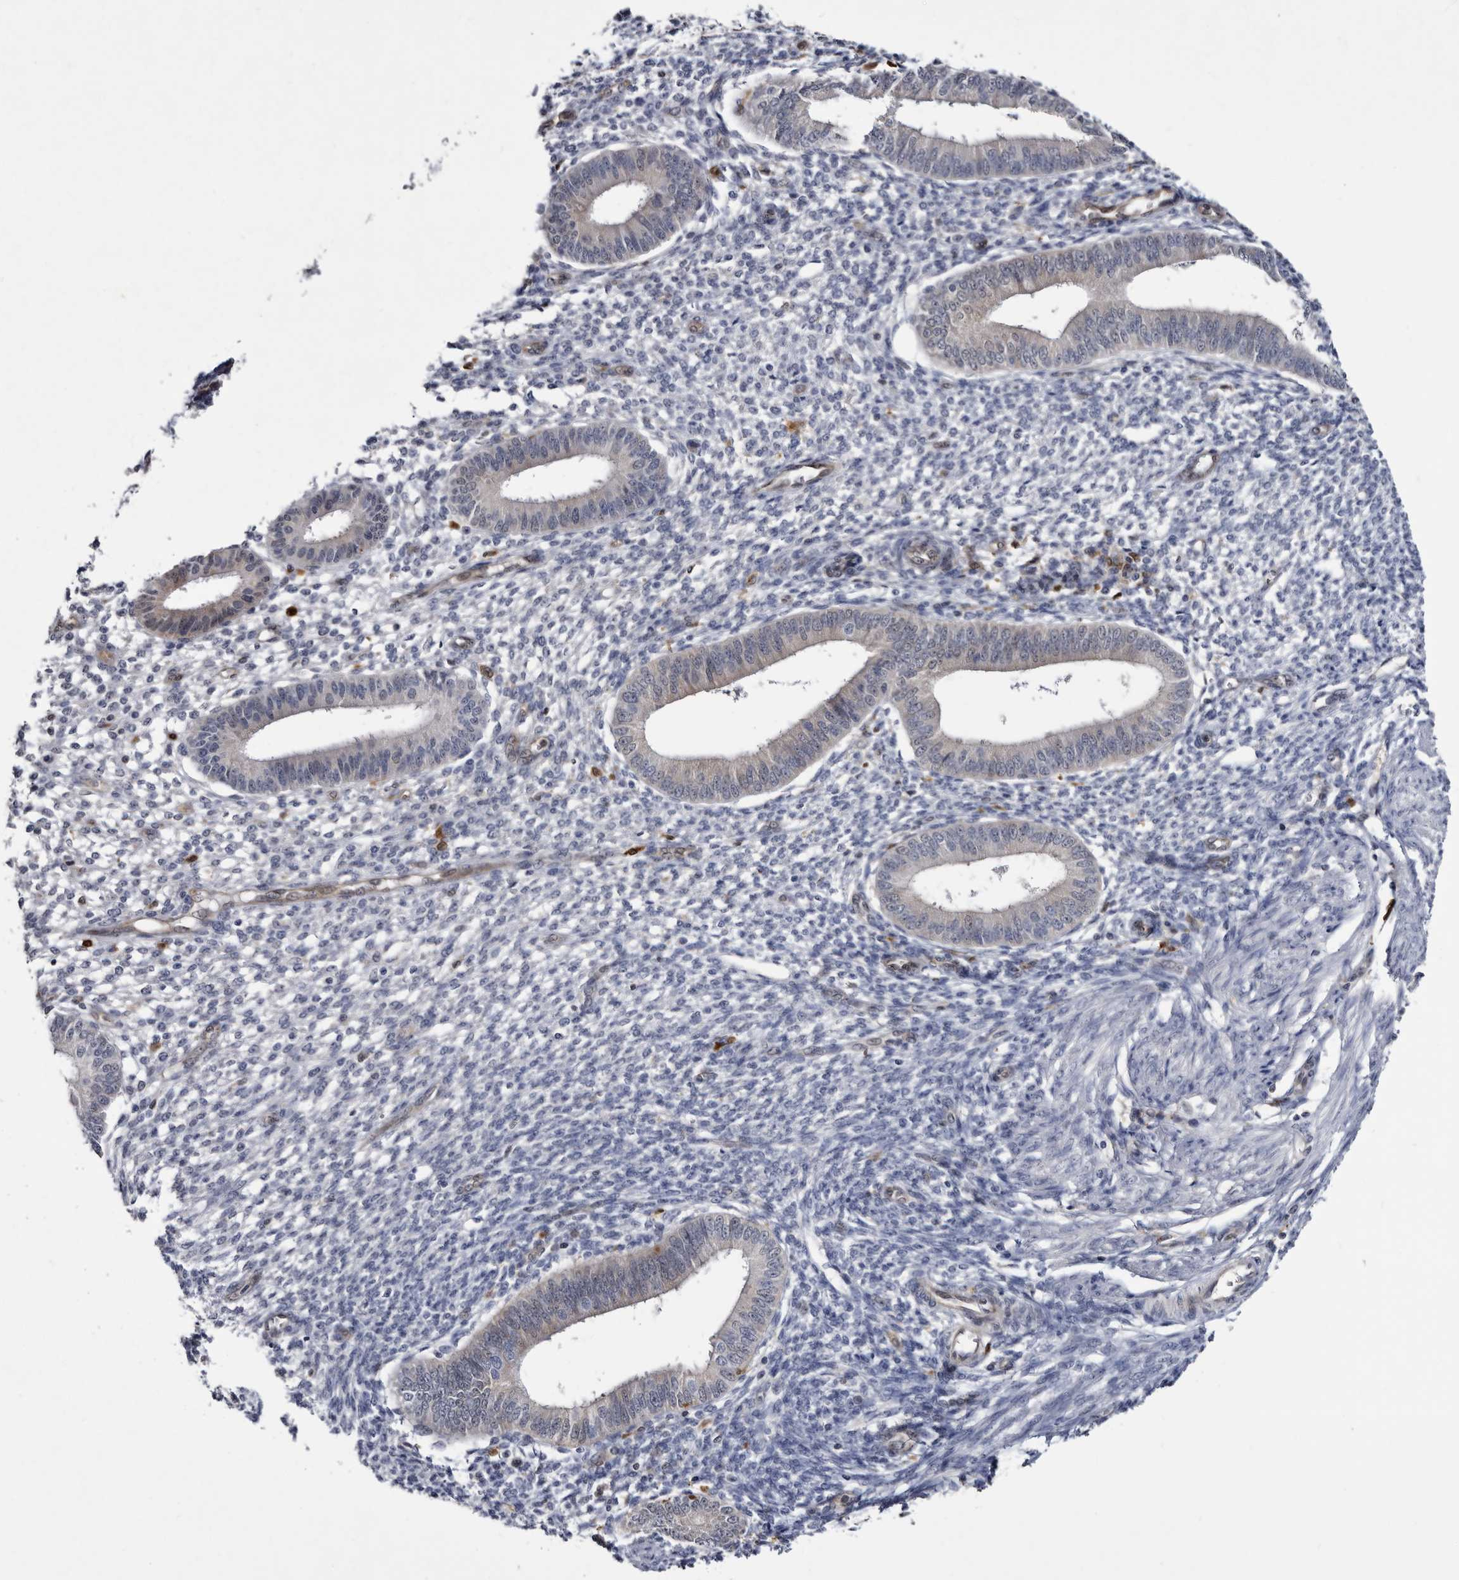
{"staining": {"intensity": "negative", "quantity": "none", "location": "none"}, "tissue": "endometrium", "cell_type": "Cells in endometrial stroma", "image_type": "normal", "snomed": [{"axis": "morphology", "description": "Normal tissue, NOS"}, {"axis": "topography", "description": "Endometrium"}], "caption": "Human endometrium stained for a protein using immunohistochemistry (IHC) demonstrates no expression in cells in endometrial stroma.", "gene": "SERPINB8", "patient": {"sex": "female", "age": 46}}